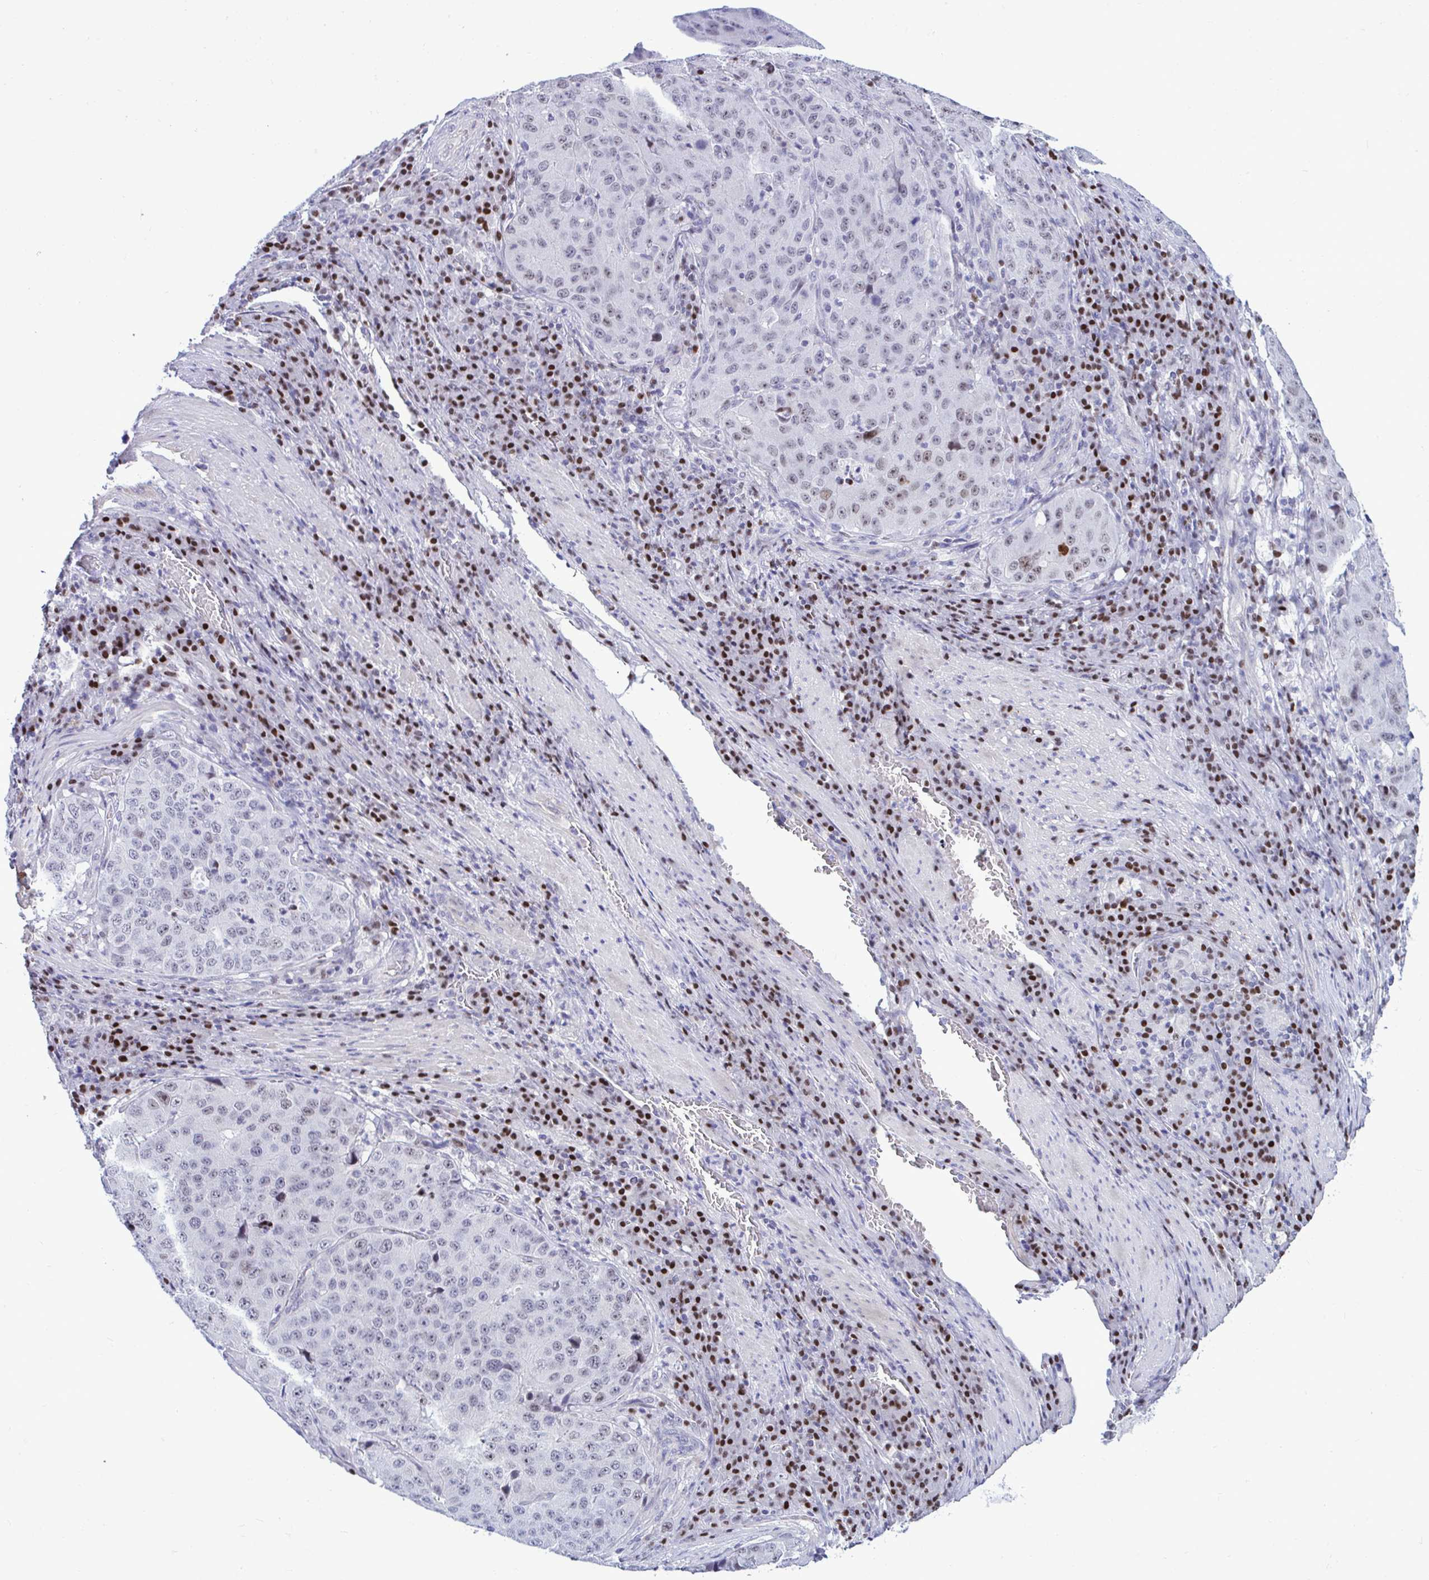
{"staining": {"intensity": "weak", "quantity": "<25%", "location": "nuclear"}, "tissue": "stomach cancer", "cell_type": "Tumor cells", "image_type": "cancer", "snomed": [{"axis": "morphology", "description": "Adenocarcinoma, NOS"}, {"axis": "topography", "description": "Stomach"}], "caption": "Tumor cells show no significant staining in adenocarcinoma (stomach).", "gene": "SLC25A51", "patient": {"sex": "male", "age": 71}}